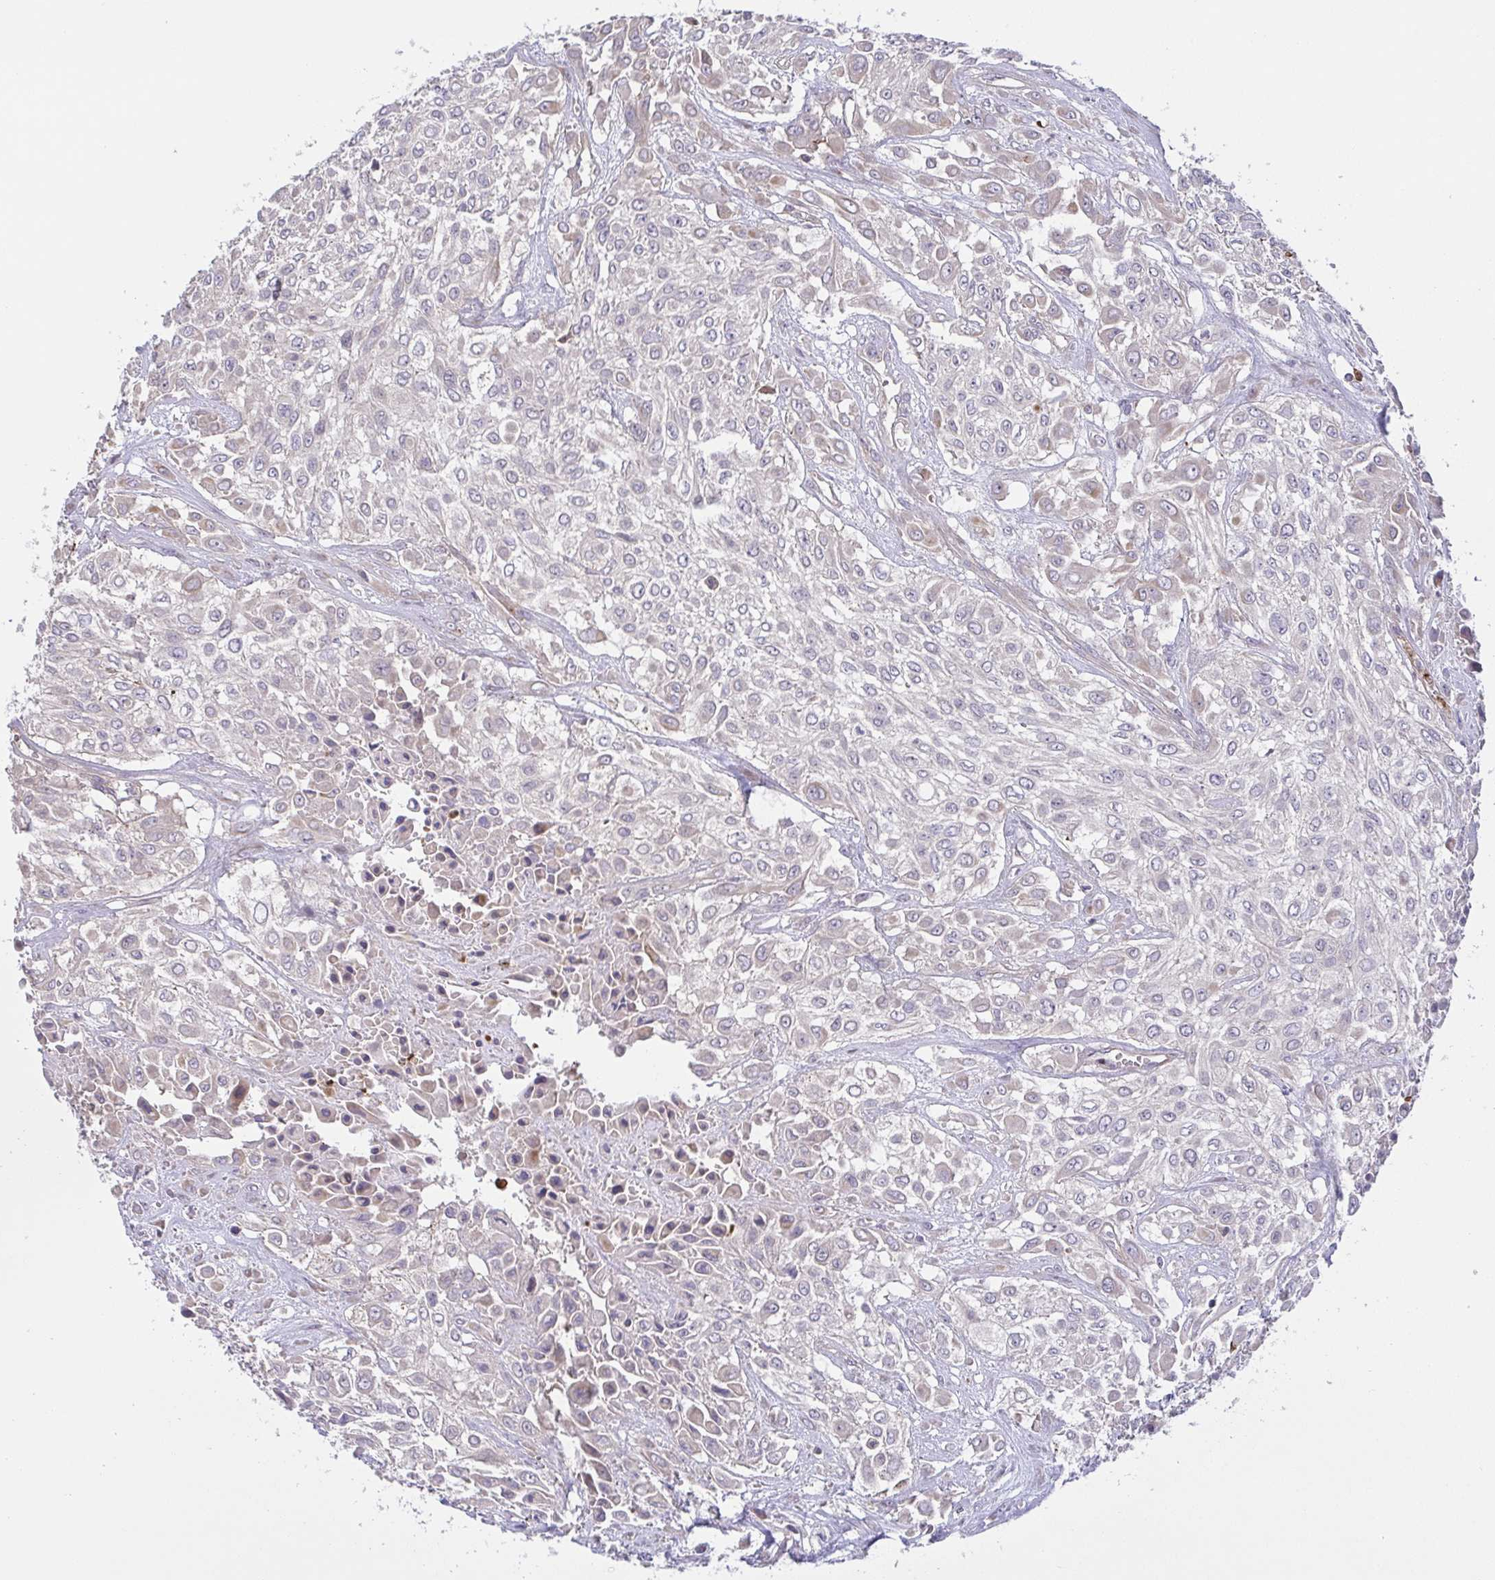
{"staining": {"intensity": "negative", "quantity": "none", "location": "none"}, "tissue": "urothelial cancer", "cell_type": "Tumor cells", "image_type": "cancer", "snomed": [{"axis": "morphology", "description": "Urothelial carcinoma, High grade"}, {"axis": "topography", "description": "Urinary bladder"}], "caption": "Micrograph shows no significant protein staining in tumor cells of urothelial cancer.", "gene": "OSBPL7", "patient": {"sex": "male", "age": 57}}